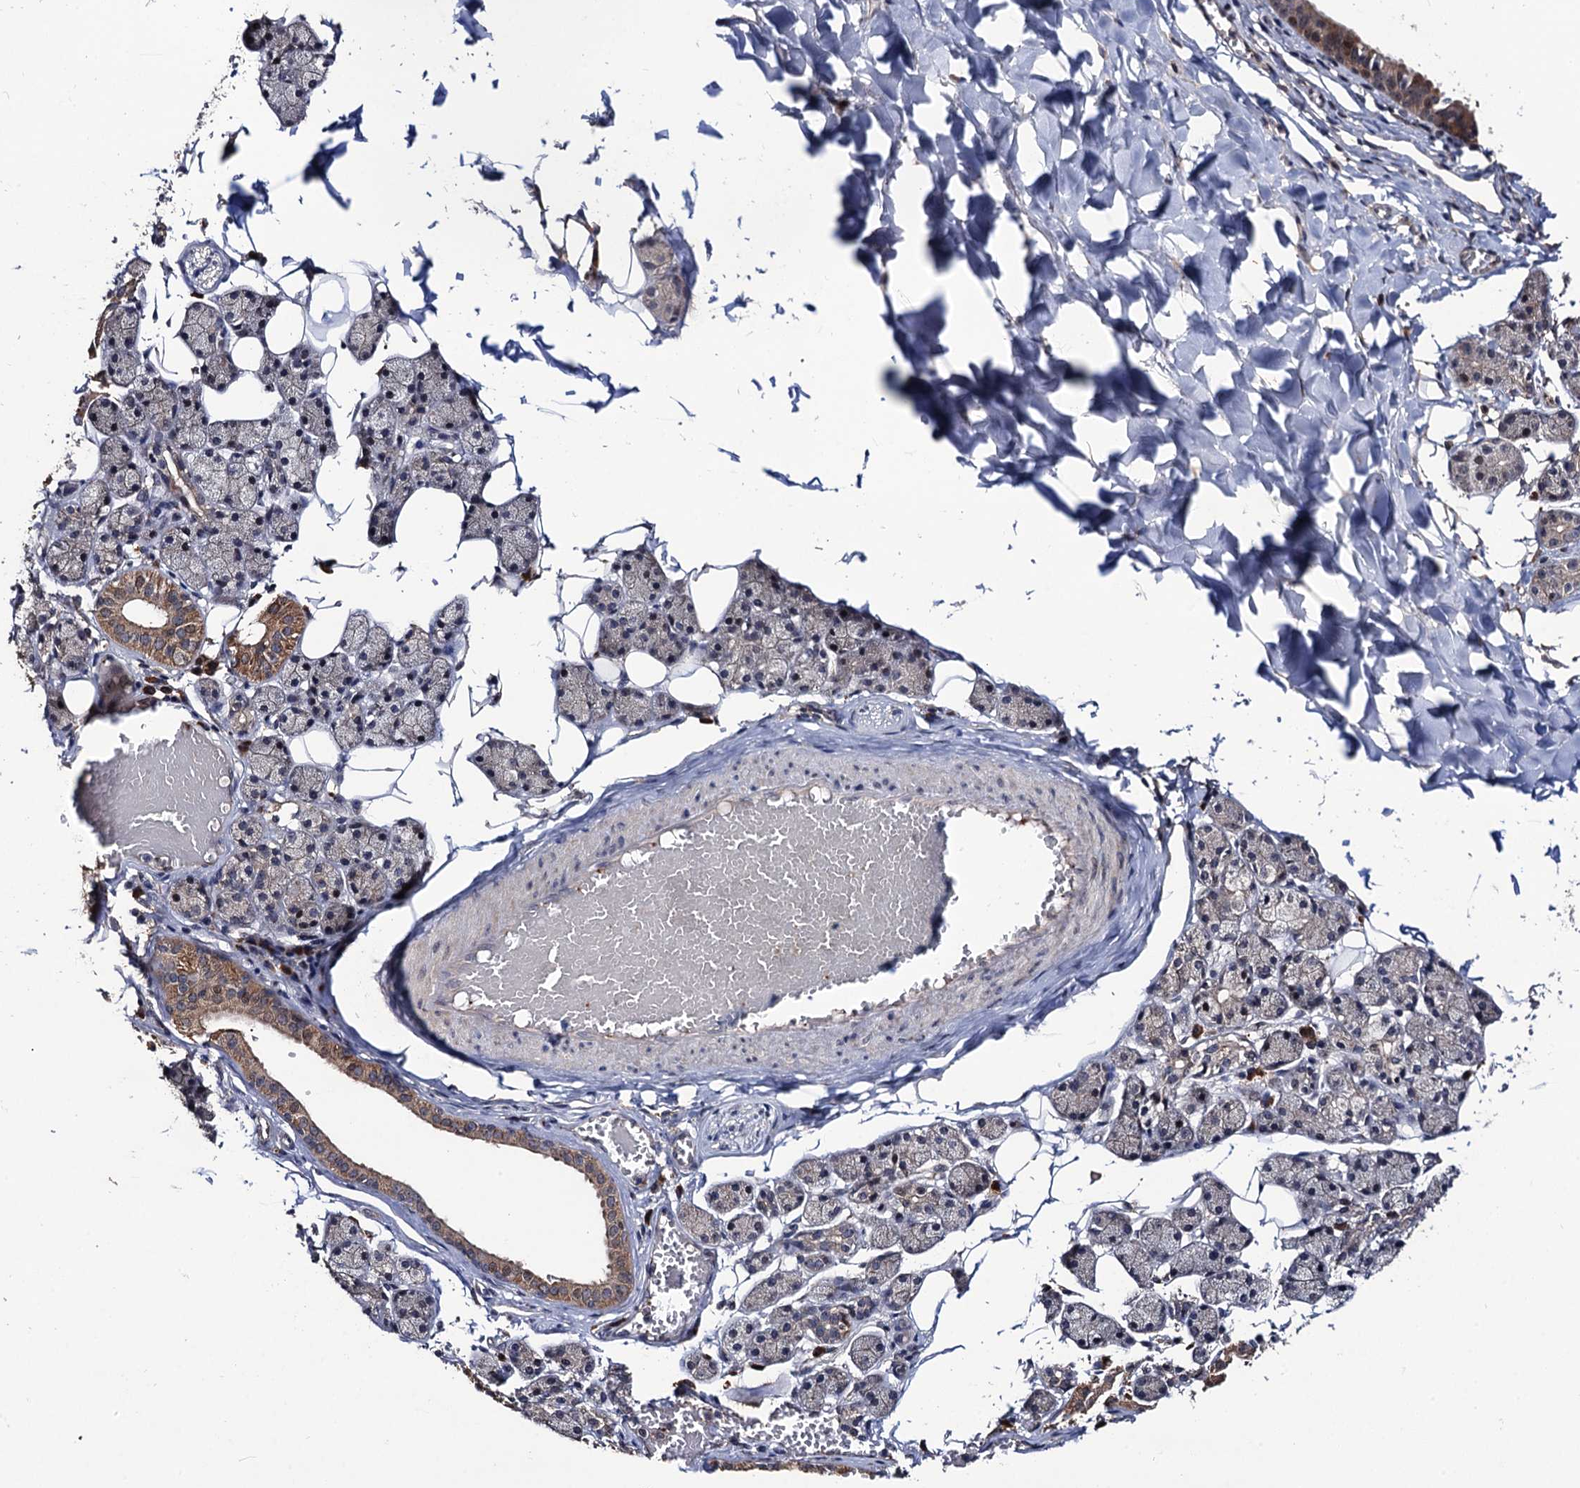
{"staining": {"intensity": "moderate", "quantity": "<25%", "location": "cytoplasmic/membranous"}, "tissue": "salivary gland", "cell_type": "Glandular cells", "image_type": "normal", "snomed": [{"axis": "morphology", "description": "Normal tissue, NOS"}, {"axis": "topography", "description": "Salivary gland"}], "caption": "DAB immunohistochemical staining of unremarkable salivary gland demonstrates moderate cytoplasmic/membranous protein staining in approximately <25% of glandular cells. (DAB IHC, brown staining for protein, blue staining for nuclei).", "gene": "LRRC63", "patient": {"sex": "female", "age": 33}}